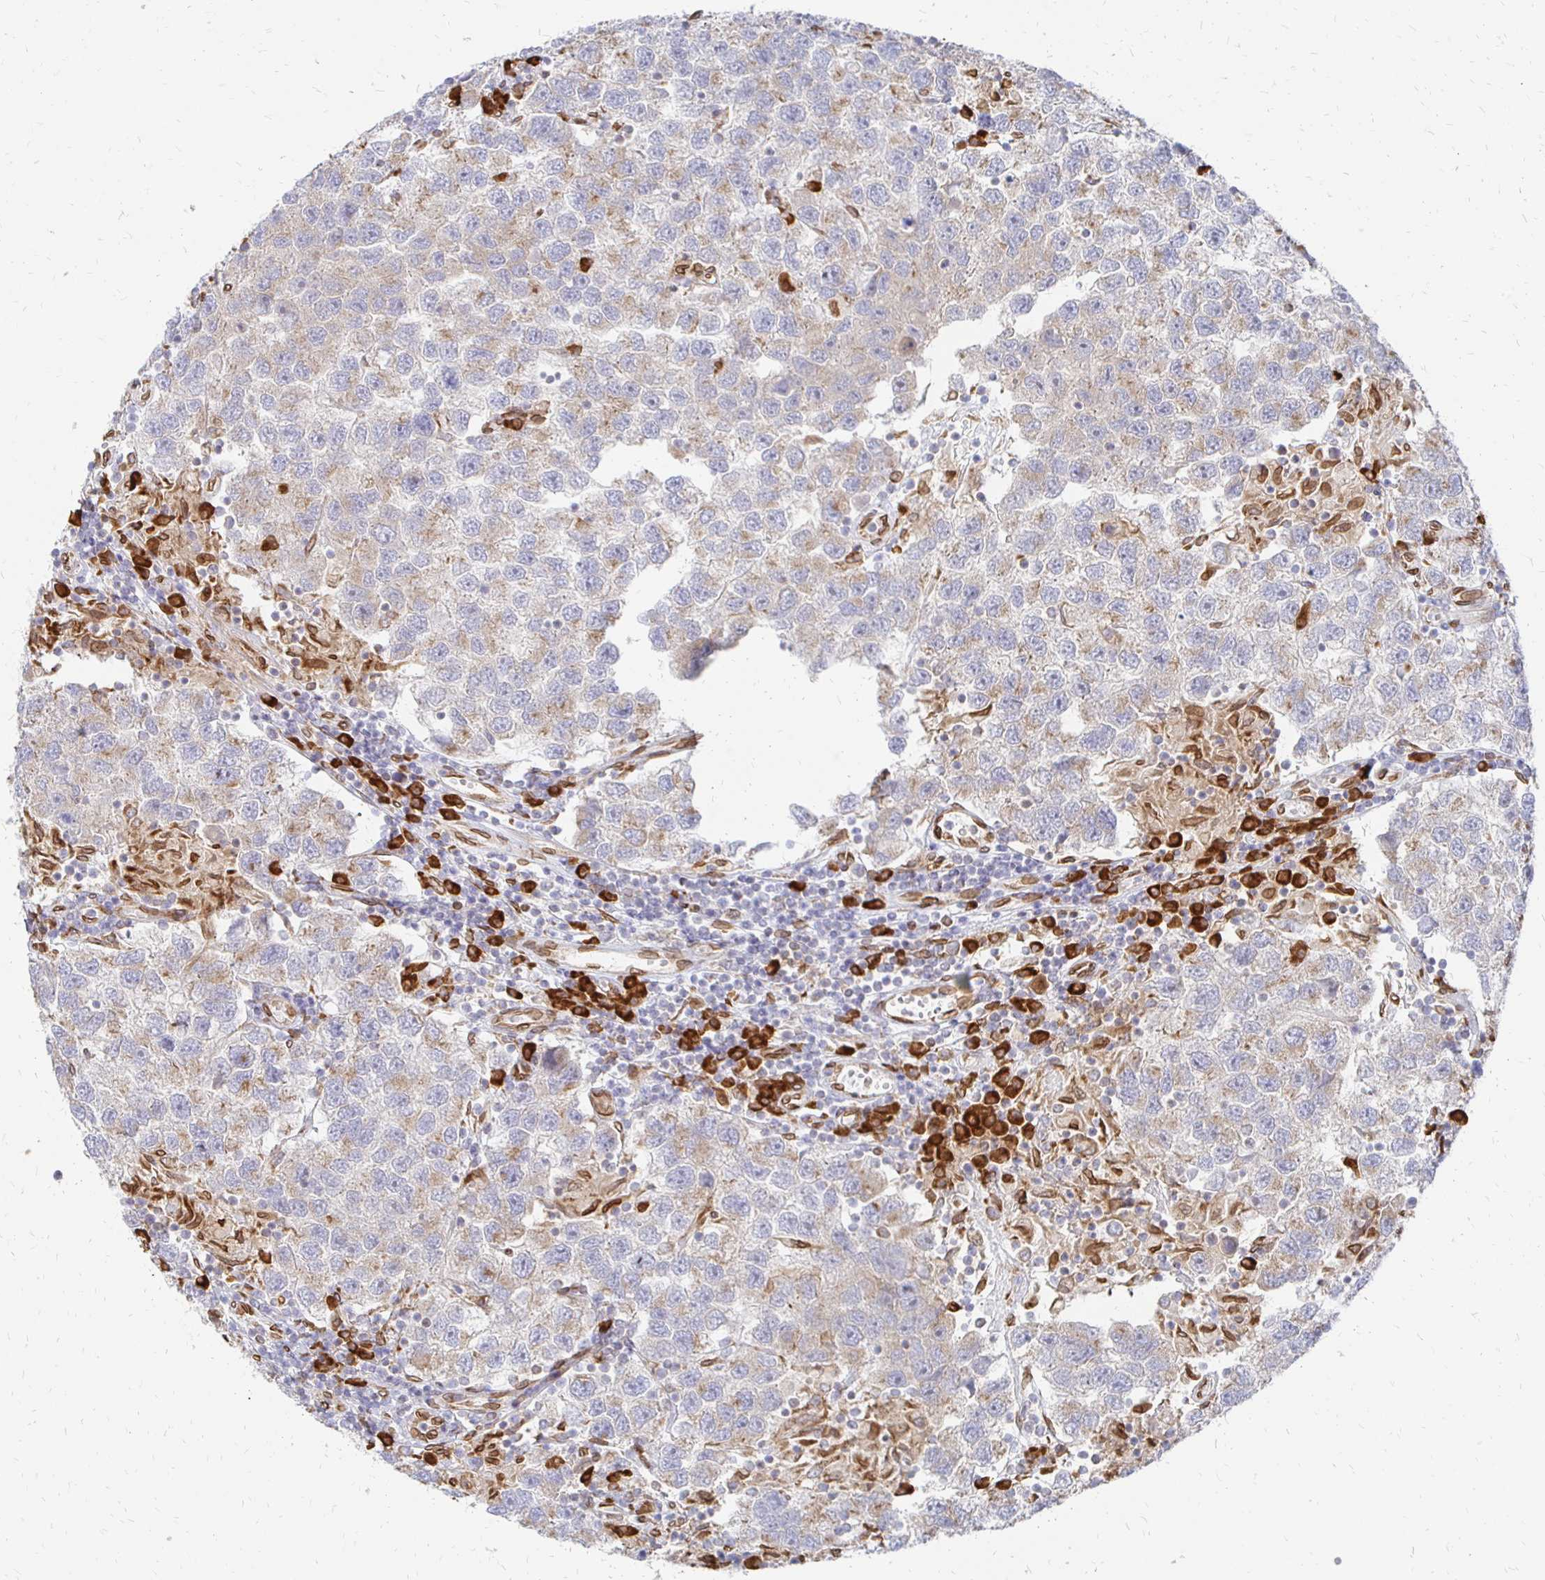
{"staining": {"intensity": "weak", "quantity": "25%-75%", "location": "cytoplasmic/membranous"}, "tissue": "testis cancer", "cell_type": "Tumor cells", "image_type": "cancer", "snomed": [{"axis": "morphology", "description": "Seminoma, NOS"}, {"axis": "topography", "description": "Testis"}], "caption": "Immunohistochemistry (DAB (3,3'-diaminobenzidine)) staining of testis cancer (seminoma) demonstrates weak cytoplasmic/membranous protein expression in about 25%-75% of tumor cells. Nuclei are stained in blue.", "gene": "PELI3", "patient": {"sex": "male", "age": 26}}